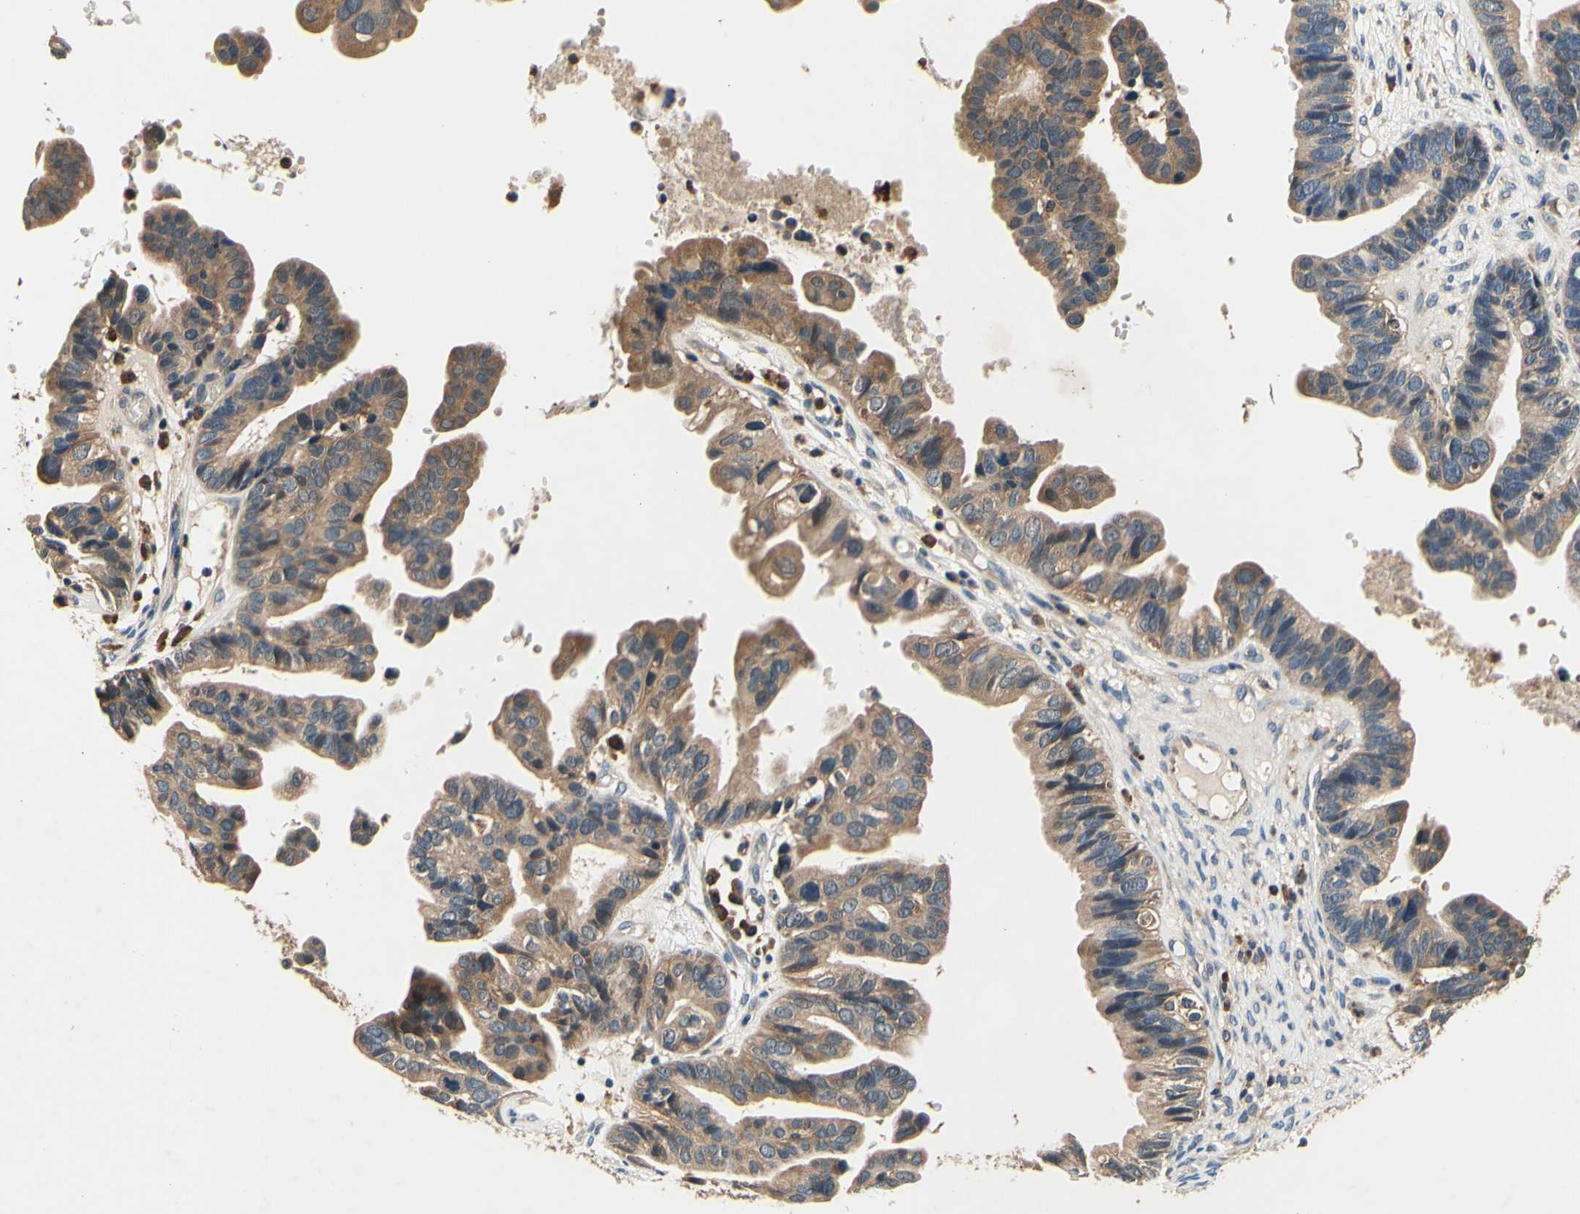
{"staining": {"intensity": "moderate", "quantity": ">75%", "location": "cytoplasmic/membranous"}, "tissue": "ovarian cancer", "cell_type": "Tumor cells", "image_type": "cancer", "snomed": [{"axis": "morphology", "description": "Cystadenocarcinoma, serous, NOS"}, {"axis": "topography", "description": "Ovary"}], "caption": "This is an image of immunohistochemistry staining of ovarian cancer (serous cystadenocarcinoma), which shows moderate positivity in the cytoplasmic/membranous of tumor cells.", "gene": "PLA2G4A", "patient": {"sex": "female", "age": 56}}